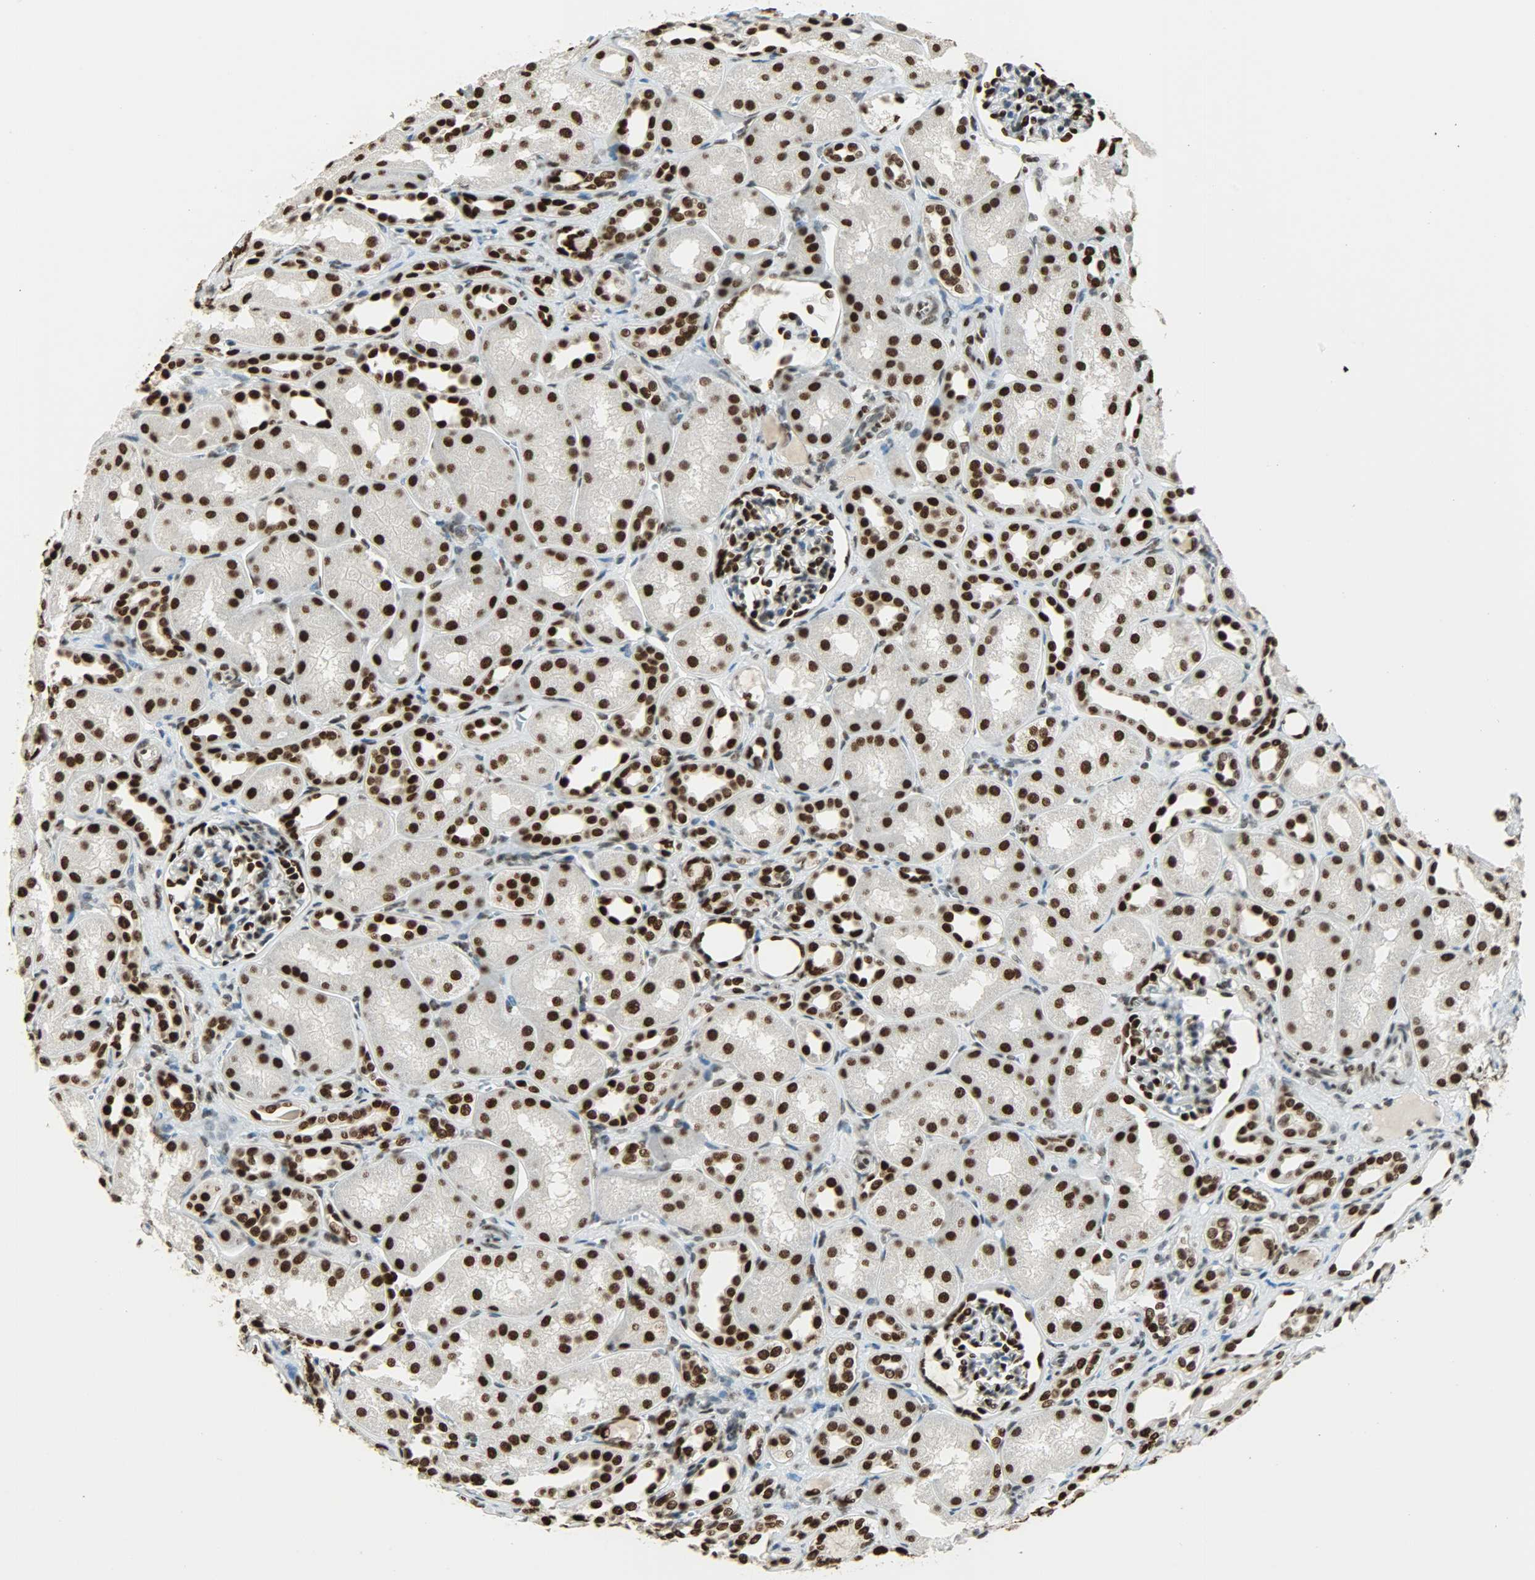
{"staining": {"intensity": "strong", "quantity": "<25%", "location": "nuclear"}, "tissue": "kidney", "cell_type": "Cells in glomeruli", "image_type": "normal", "snomed": [{"axis": "morphology", "description": "Normal tissue, NOS"}, {"axis": "topography", "description": "Kidney"}], "caption": "The immunohistochemical stain labels strong nuclear expression in cells in glomeruli of normal kidney. The staining was performed using DAB, with brown indicating positive protein expression. Nuclei are stained blue with hematoxylin.", "gene": "MYEF2", "patient": {"sex": "male", "age": 7}}